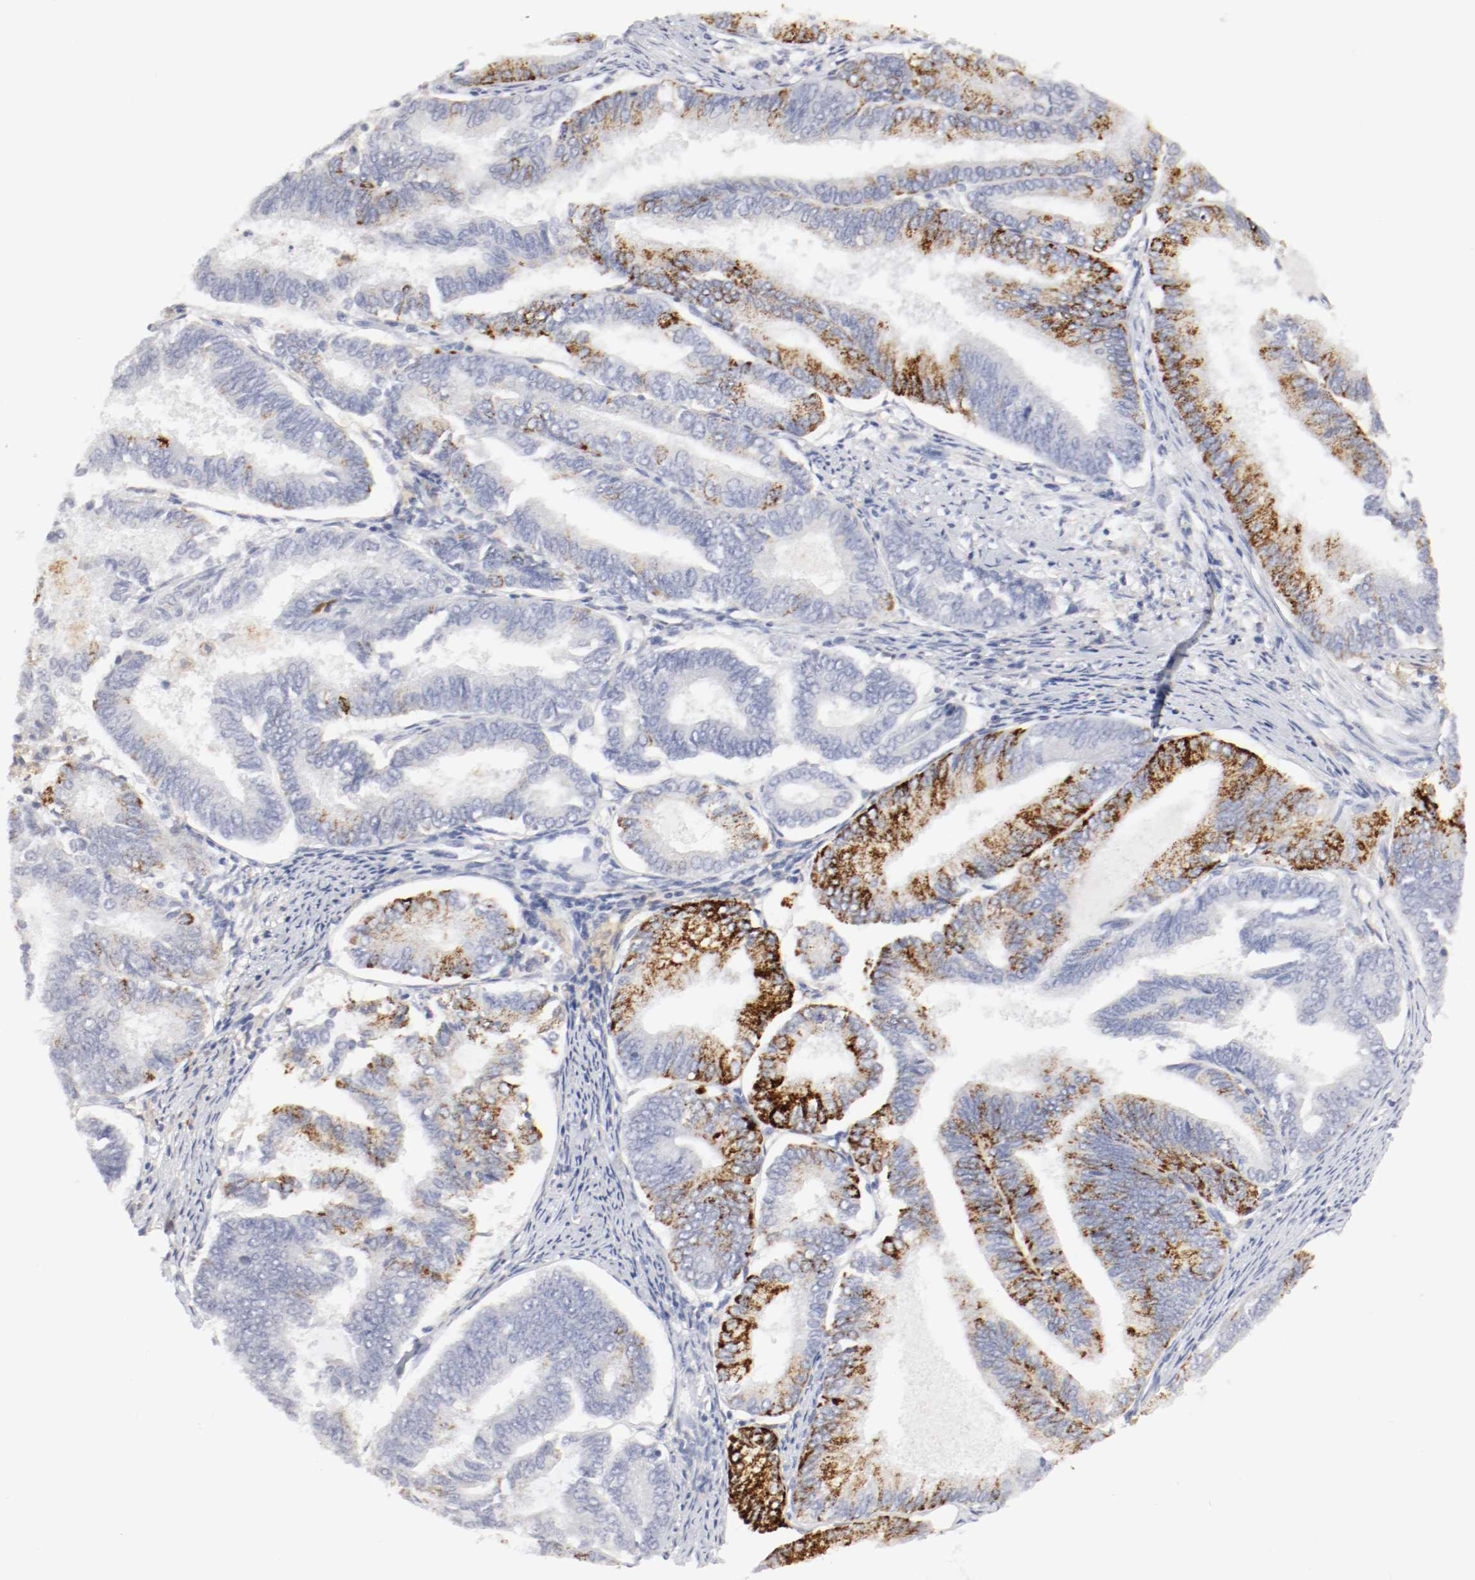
{"staining": {"intensity": "strong", "quantity": "<25%", "location": "cytoplasmic/membranous"}, "tissue": "endometrial cancer", "cell_type": "Tumor cells", "image_type": "cancer", "snomed": [{"axis": "morphology", "description": "Adenocarcinoma, NOS"}, {"axis": "topography", "description": "Endometrium"}], "caption": "Protein analysis of adenocarcinoma (endometrial) tissue reveals strong cytoplasmic/membranous staining in about <25% of tumor cells.", "gene": "ITGAX", "patient": {"sex": "female", "age": 86}}